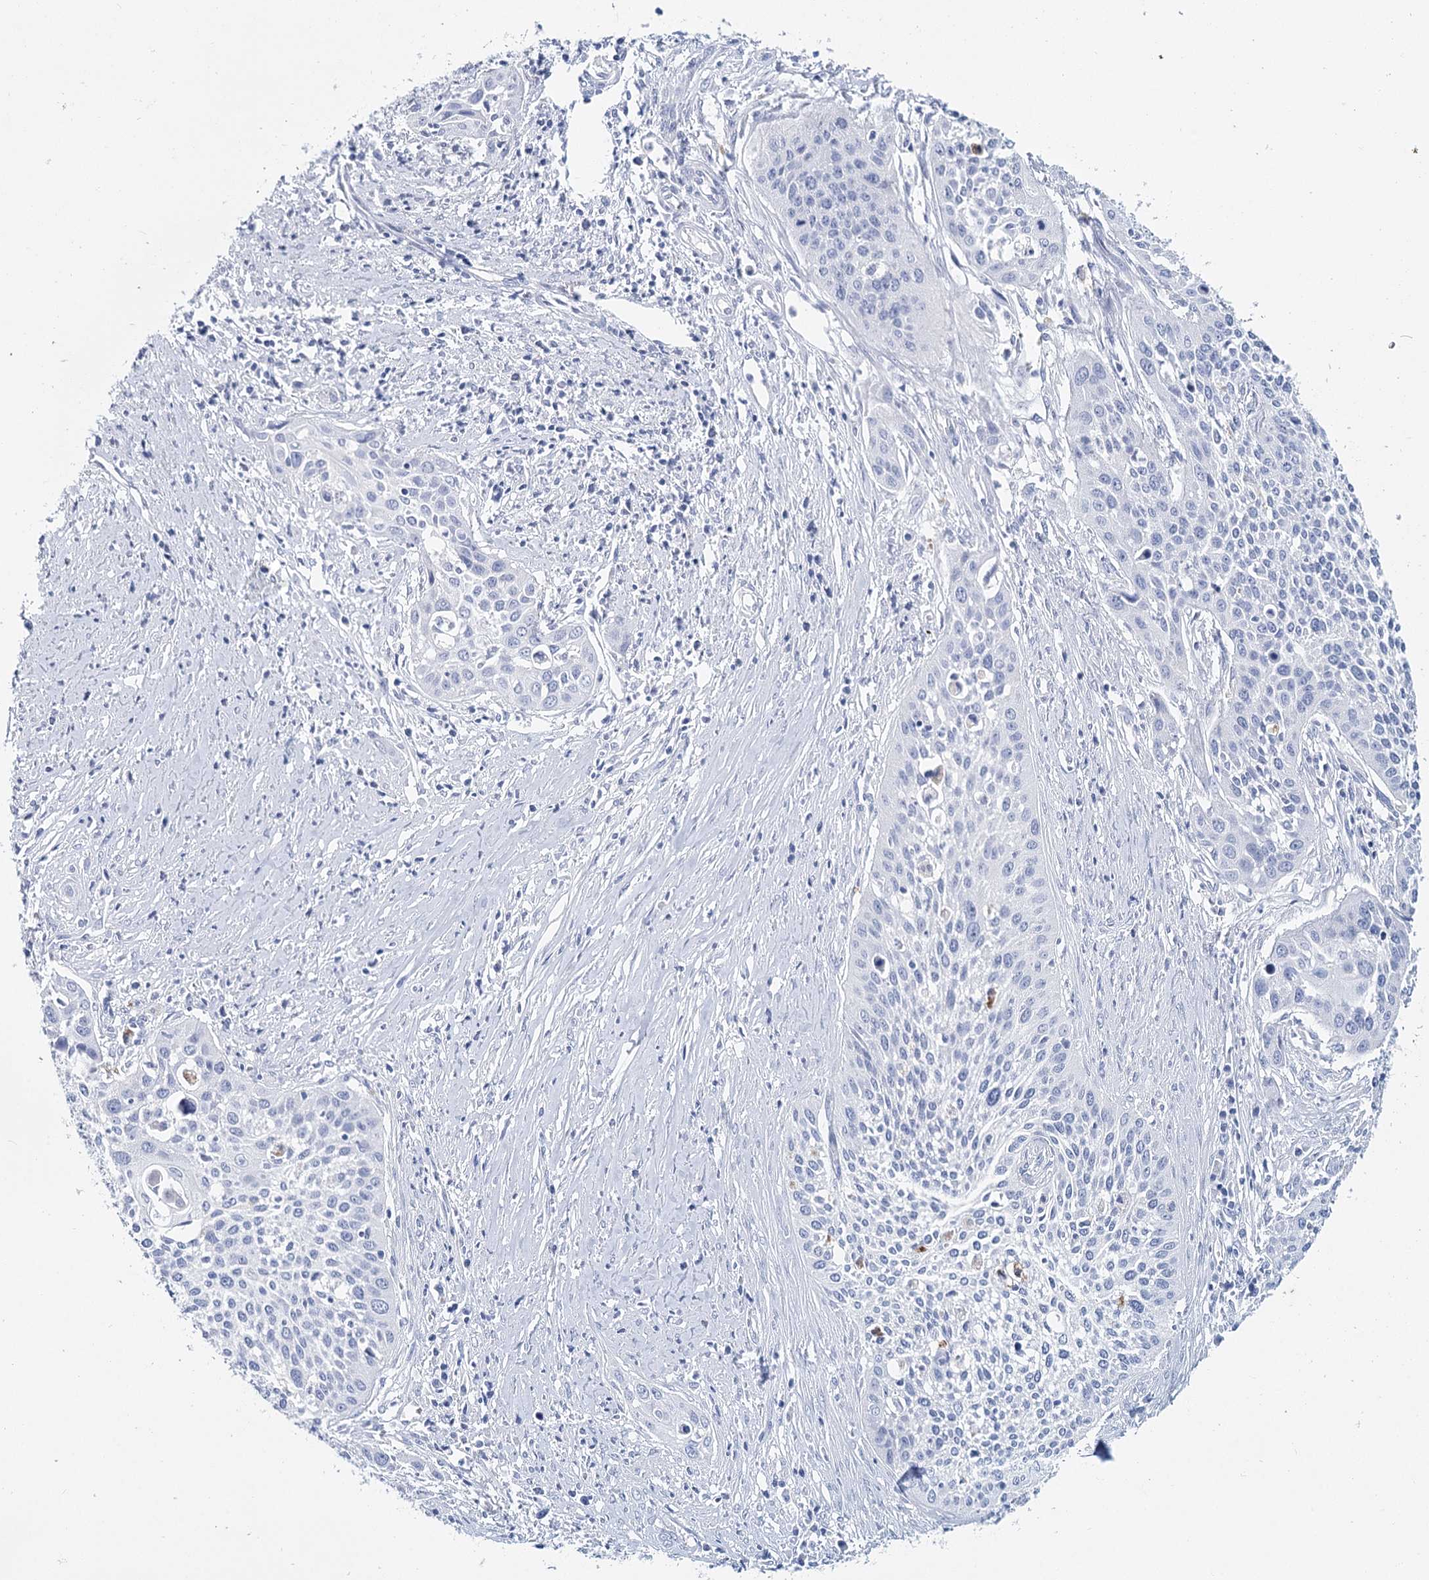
{"staining": {"intensity": "negative", "quantity": "none", "location": "none"}, "tissue": "cervical cancer", "cell_type": "Tumor cells", "image_type": "cancer", "snomed": [{"axis": "morphology", "description": "Squamous cell carcinoma, NOS"}, {"axis": "topography", "description": "Cervix"}], "caption": "The micrograph exhibits no significant positivity in tumor cells of cervical cancer.", "gene": "METTL7B", "patient": {"sex": "female", "age": 34}}